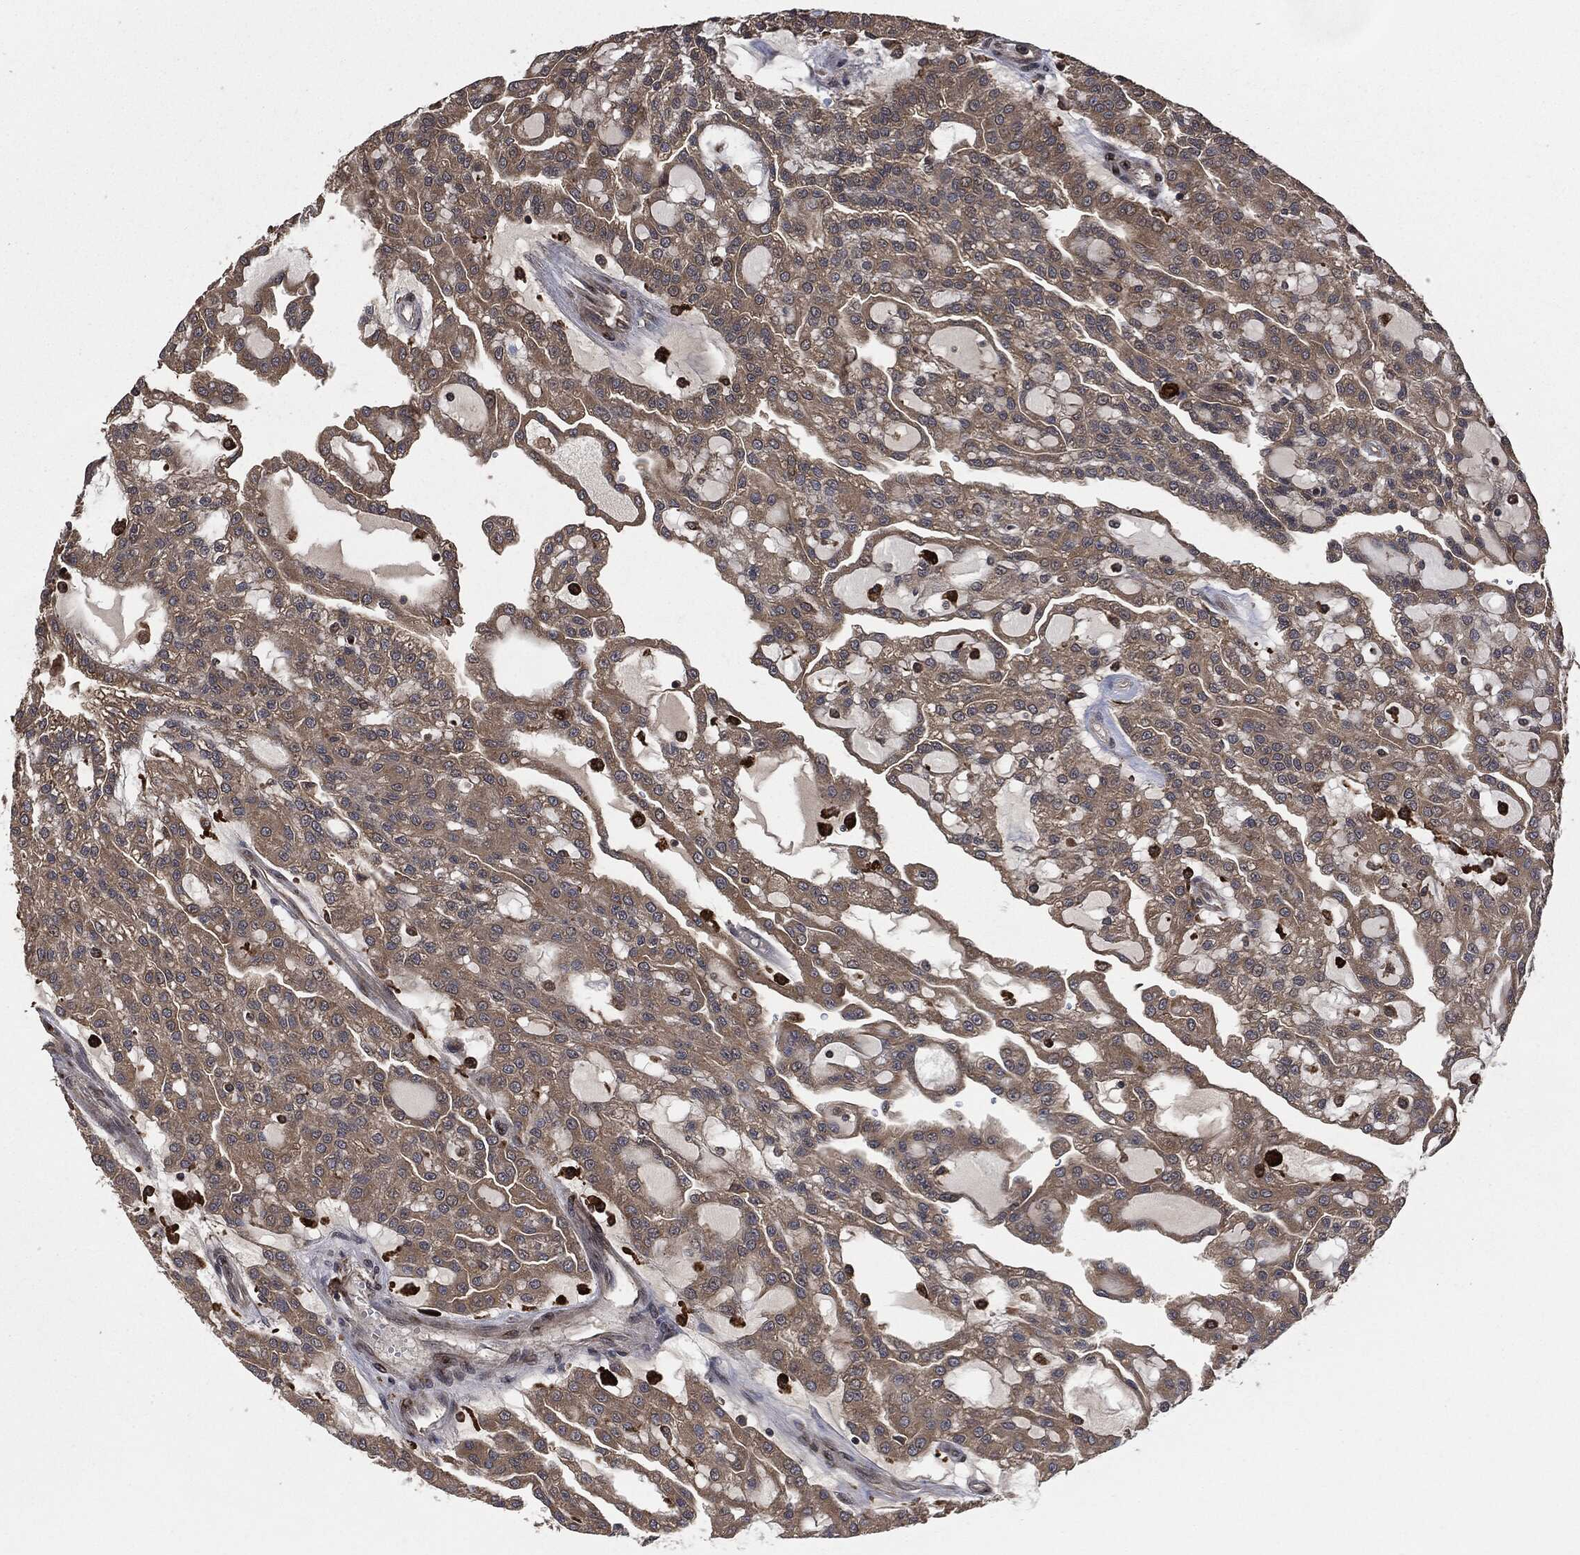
{"staining": {"intensity": "weak", "quantity": "<25%", "location": "cytoplasmic/membranous"}, "tissue": "renal cancer", "cell_type": "Tumor cells", "image_type": "cancer", "snomed": [{"axis": "morphology", "description": "Adenocarcinoma, NOS"}, {"axis": "topography", "description": "Kidney"}], "caption": "DAB immunohistochemical staining of human renal cancer shows no significant expression in tumor cells.", "gene": "CRABP2", "patient": {"sex": "male", "age": 63}}